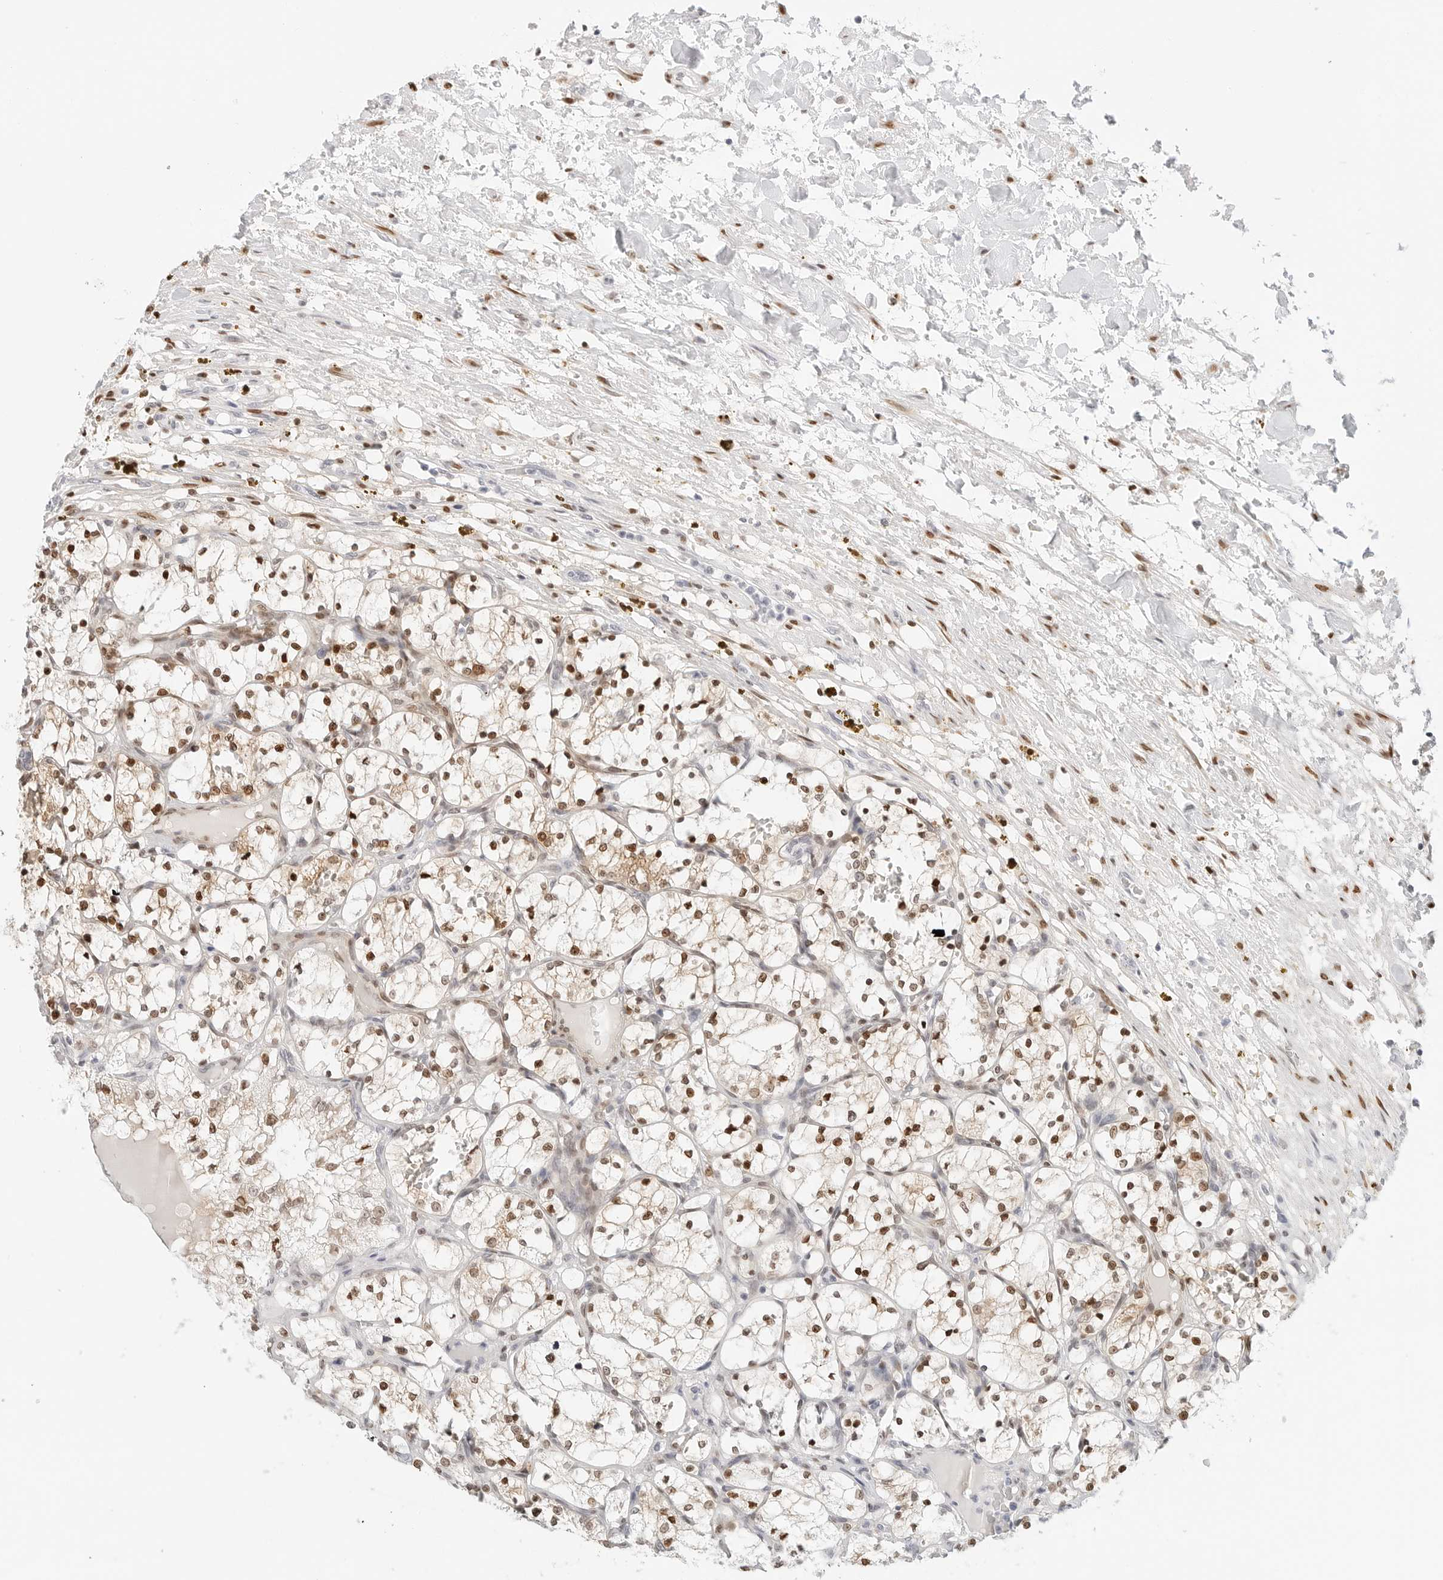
{"staining": {"intensity": "moderate", "quantity": ">75%", "location": "nuclear"}, "tissue": "renal cancer", "cell_type": "Tumor cells", "image_type": "cancer", "snomed": [{"axis": "morphology", "description": "Adenocarcinoma, NOS"}, {"axis": "topography", "description": "Kidney"}], "caption": "A brown stain shows moderate nuclear staining of a protein in renal adenocarcinoma tumor cells.", "gene": "SPIDR", "patient": {"sex": "female", "age": 69}}